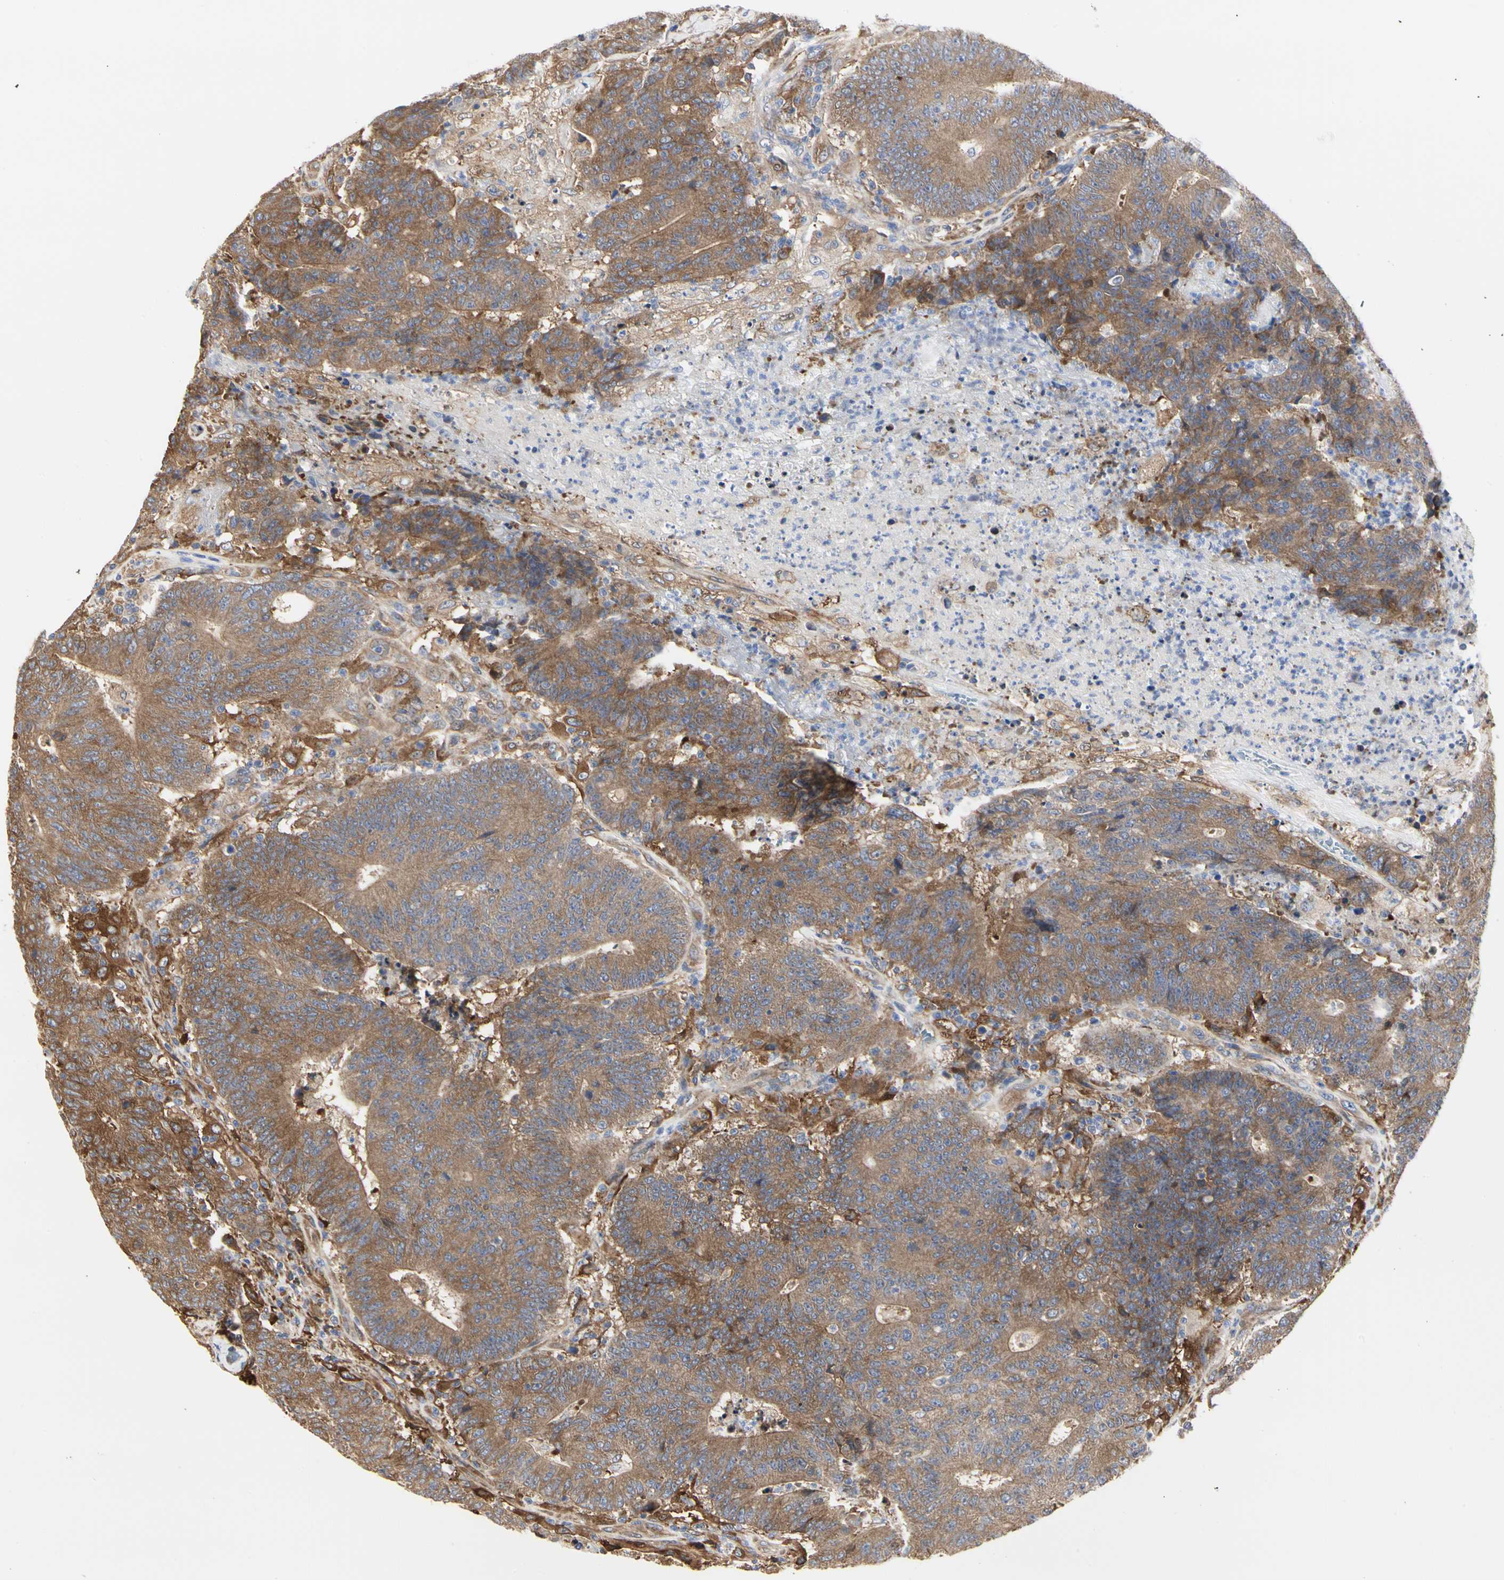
{"staining": {"intensity": "moderate", "quantity": ">75%", "location": "cytoplasmic/membranous"}, "tissue": "colorectal cancer", "cell_type": "Tumor cells", "image_type": "cancer", "snomed": [{"axis": "morphology", "description": "Normal tissue, NOS"}, {"axis": "morphology", "description": "Adenocarcinoma, NOS"}, {"axis": "topography", "description": "Colon"}], "caption": "An immunohistochemistry (IHC) histopathology image of tumor tissue is shown. Protein staining in brown shows moderate cytoplasmic/membranous positivity in colorectal cancer (adenocarcinoma) within tumor cells.", "gene": "C3orf52", "patient": {"sex": "female", "age": 75}}